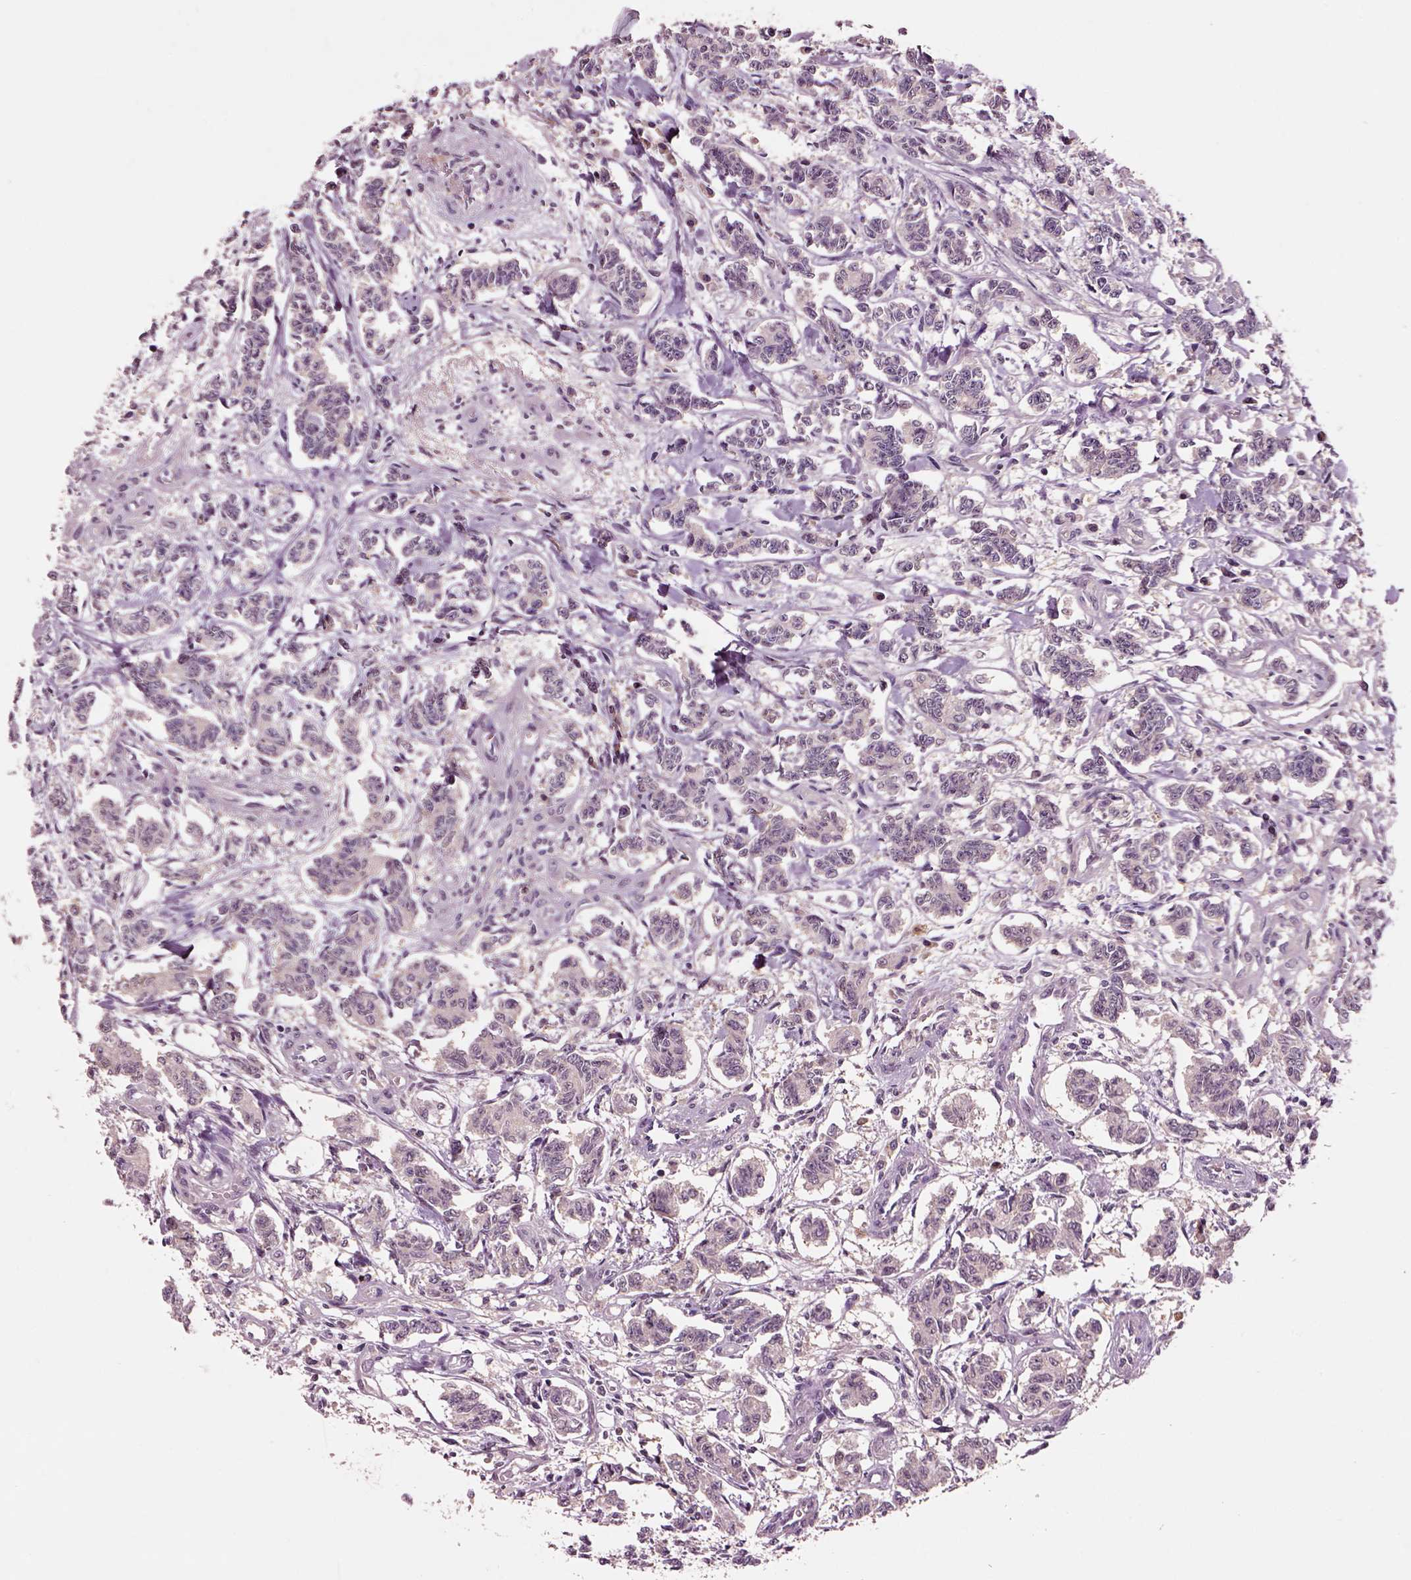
{"staining": {"intensity": "negative", "quantity": "none", "location": "none"}, "tissue": "carcinoid", "cell_type": "Tumor cells", "image_type": "cancer", "snomed": [{"axis": "morphology", "description": "Carcinoid, malignant, NOS"}, {"axis": "topography", "description": "Kidney"}], "caption": "A photomicrograph of carcinoid stained for a protein demonstrates no brown staining in tumor cells. (Brightfield microscopy of DAB (3,3'-diaminobenzidine) immunohistochemistry at high magnification).", "gene": "MDP1", "patient": {"sex": "female", "age": 41}}